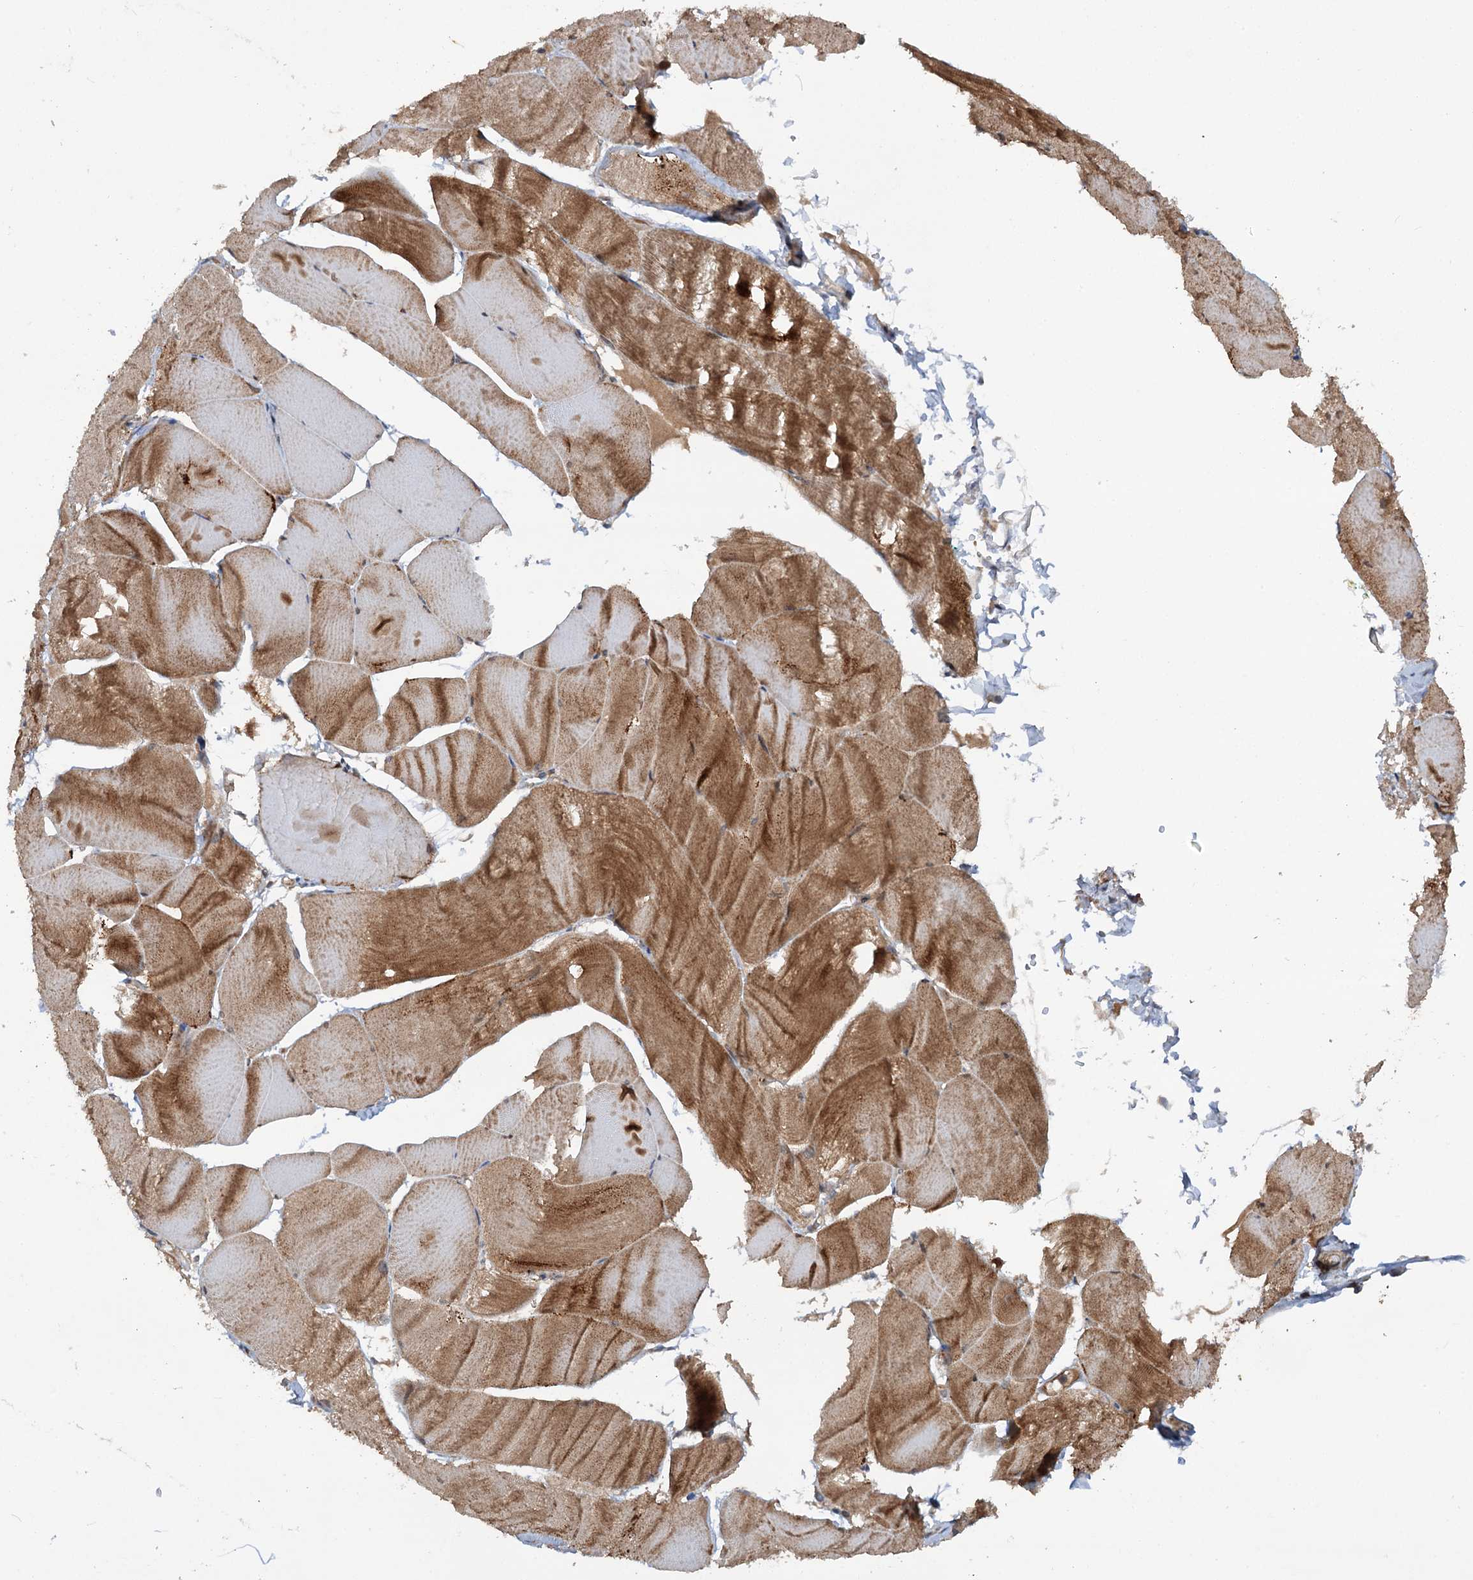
{"staining": {"intensity": "moderate", "quantity": ">75%", "location": "cytoplasmic/membranous"}, "tissue": "skeletal muscle", "cell_type": "Myocytes", "image_type": "normal", "snomed": [{"axis": "morphology", "description": "Normal tissue, NOS"}, {"axis": "morphology", "description": "Basal cell carcinoma"}, {"axis": "topography", "description": "Skeletal muscle"}], "caption": "The micrograph shows immunohistochemical staining of normal skeletal muscle. There is moderate cytoplasmic/membranous expression is seen in about >75% of myocytes. (Brightfield microscopy of DAB IHC at high magnification).", "gene": "ADGRG4", "patient": {"sex": "female", "age": 64}}